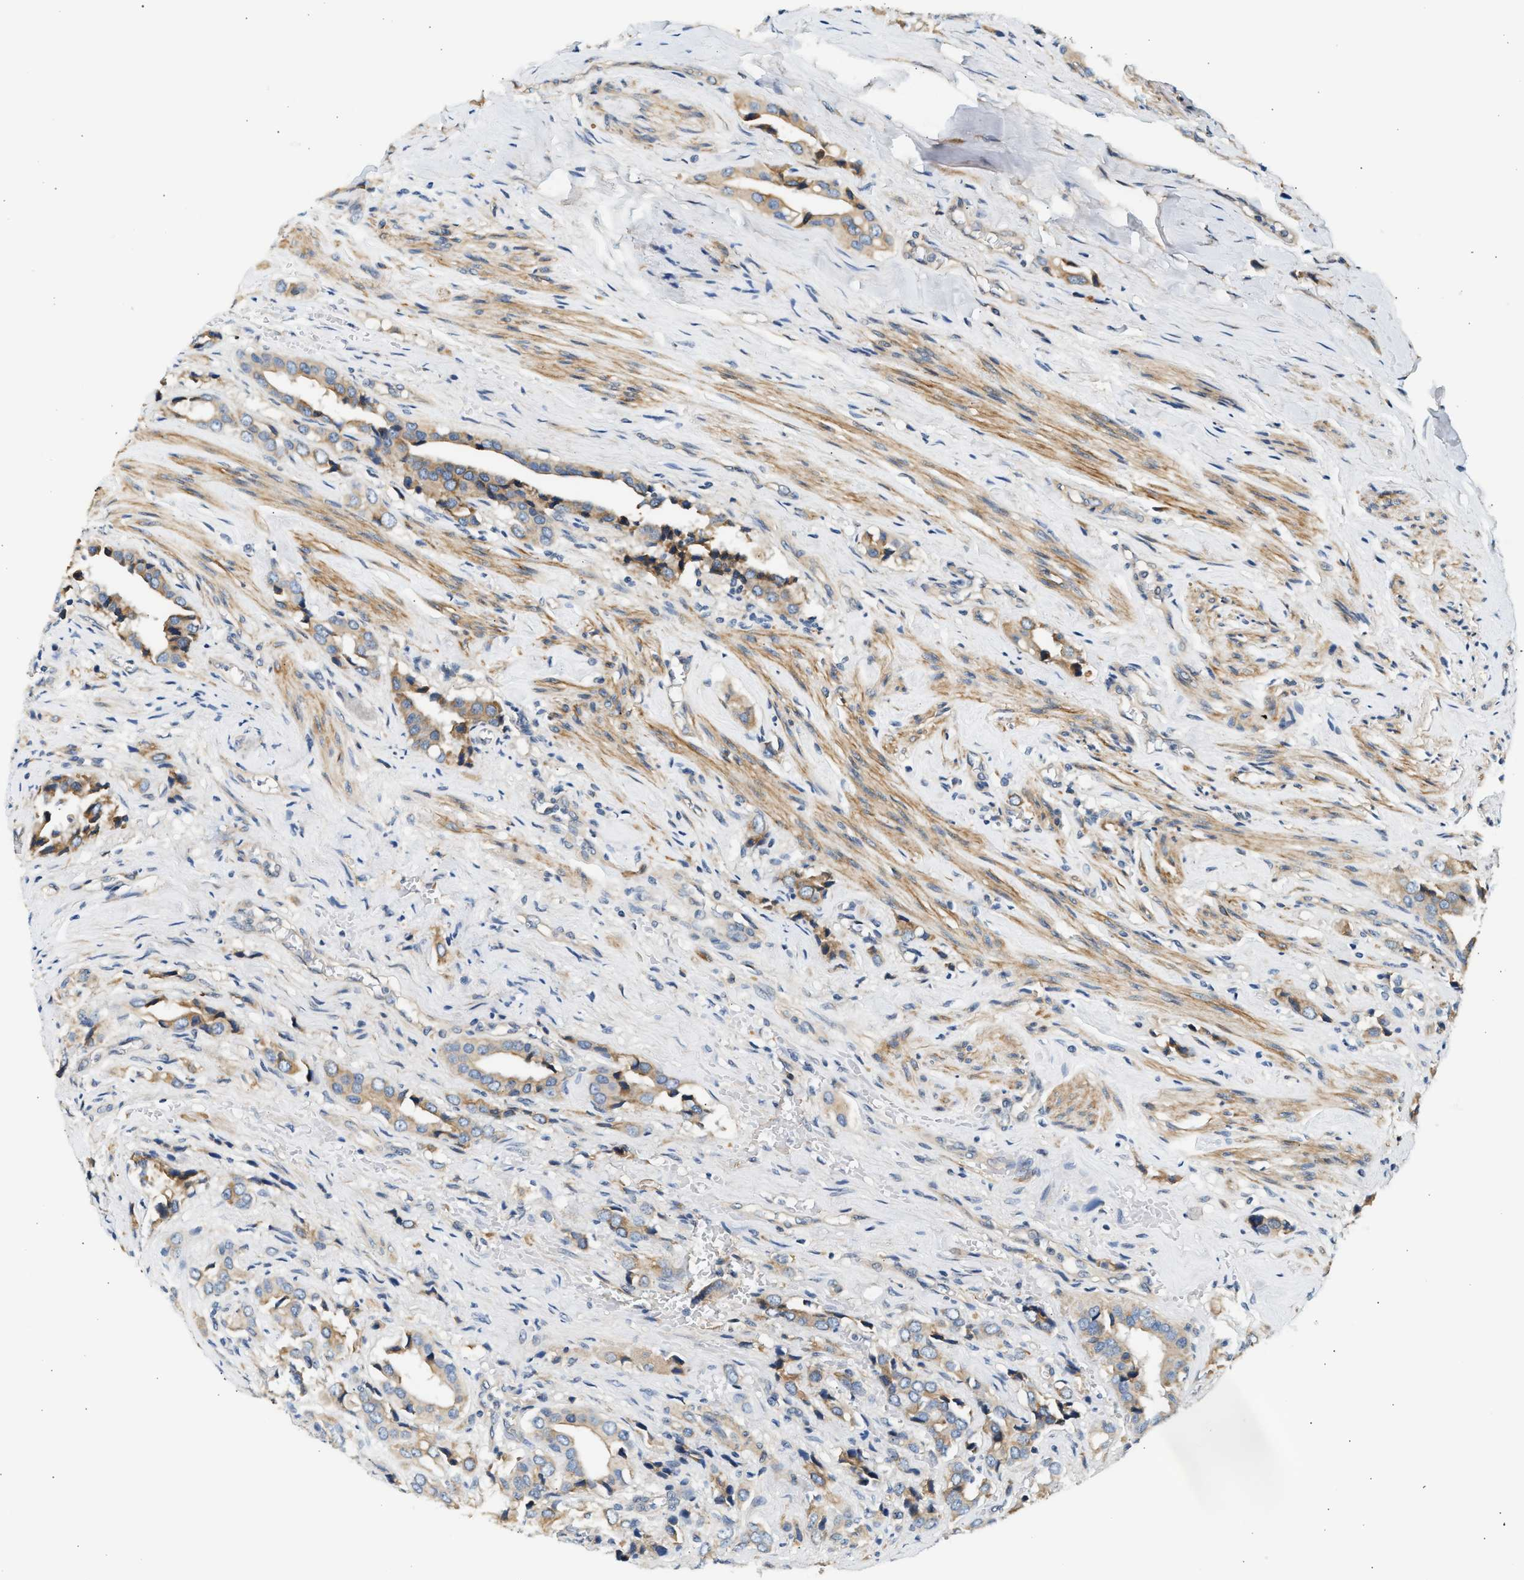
{"staining": {"intensity": "weak", "quantity": ">75%", "location": "cytoplasmic/membranous"}, "tissue": "prostate cancer", "cell_type": "Tumor cells", "image_type": "cancer", "snomed": [{"axis": "morphology", "description": "Adenocarcinoma, High grade"}, {"axis": "topography", "description": "Prostate"}], "caption": "Brown immunohistochemical staining in prostate cancer exhibits weak cytoplasmic/membranous expression in about >75% of tumor cells. (DAB = brown stain, brightfield microscopy at high magnification).", "gene": "WDR31", "patient": {"sex": "male", "age": 52}}